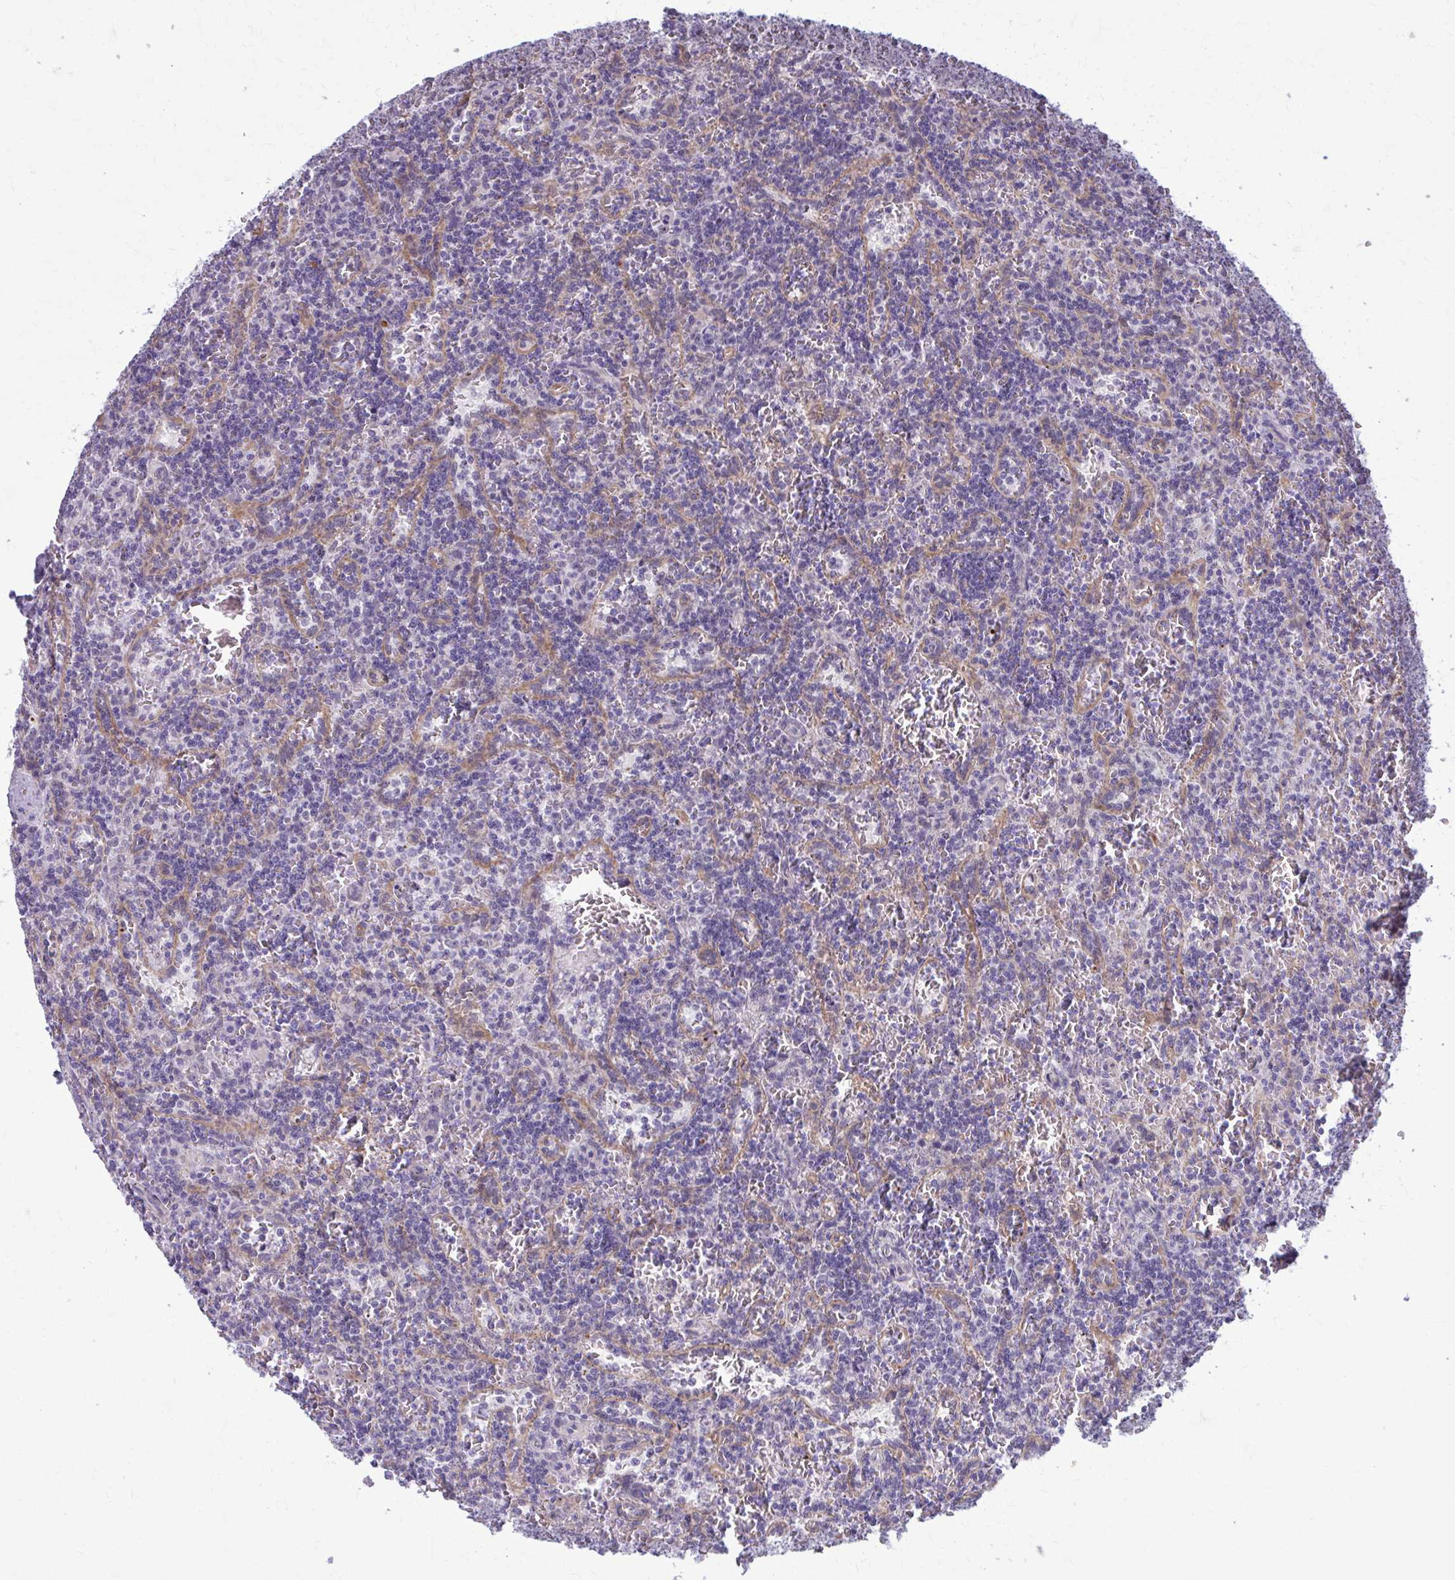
{"staining": {"intensity": "negative", "quantity": "none", "location": "none"}, "tissue": "lymphoma", "cell_type": "Tumor cells", "image_type": "cancer", "snomed": [{"axis": "morphology", "description": "Malignant lymphoma, non-Hodgkin's type, Low grade"}, {"axis": "topography", "description": "Spleen"}], "caption": "An IHC photomicrograph of lymphoma is shown. There is no staining in tumor cells of lymphoma.", "gene": "NUMBL", "patient": {"sex": "male", "age": 73}}